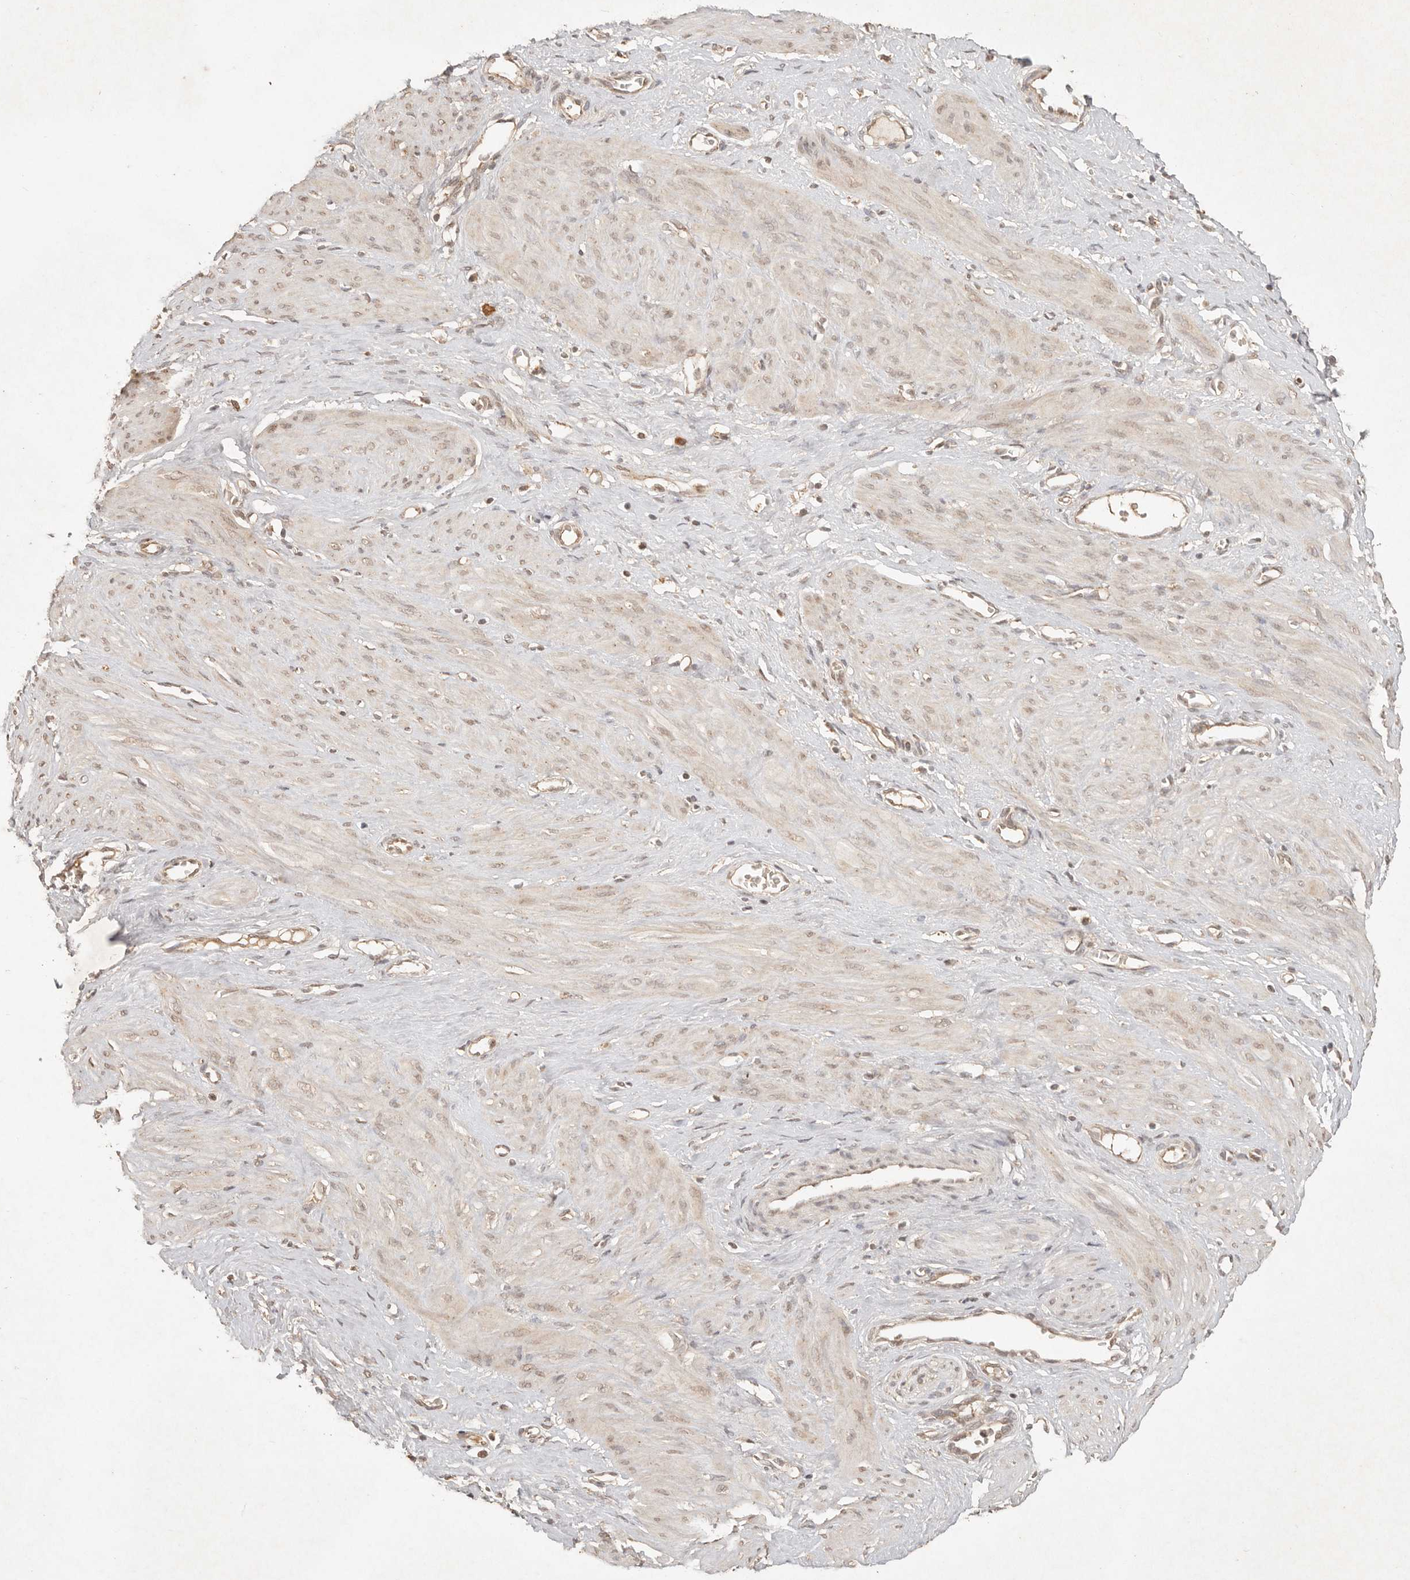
{"staining": {"intensity": "weak", "quantity": "25%-75%", "location": "cytoplasmic/membranous,nuclear"}, "tissue": "smooth muscle", "cell_type": "Smooth muscle cells", "image_type": "normal", "snomed": [{"axis": "morphology", "description": "Normal tissue, NOS"}, {"axis": "topography", "description": "Endometrium"}], "caption": "This histopathology image demonstrates normal smooth muscle stained with immunohistochemistry (IHC) to label a protein in brown. The cytoplasmic/membranous,nuclear of smooth muscle cells show weak positivity for the protein. Nuclei are counter-stained blue.", "gene": "LMO4", "patient": {"sex": "female", "age": 33}}